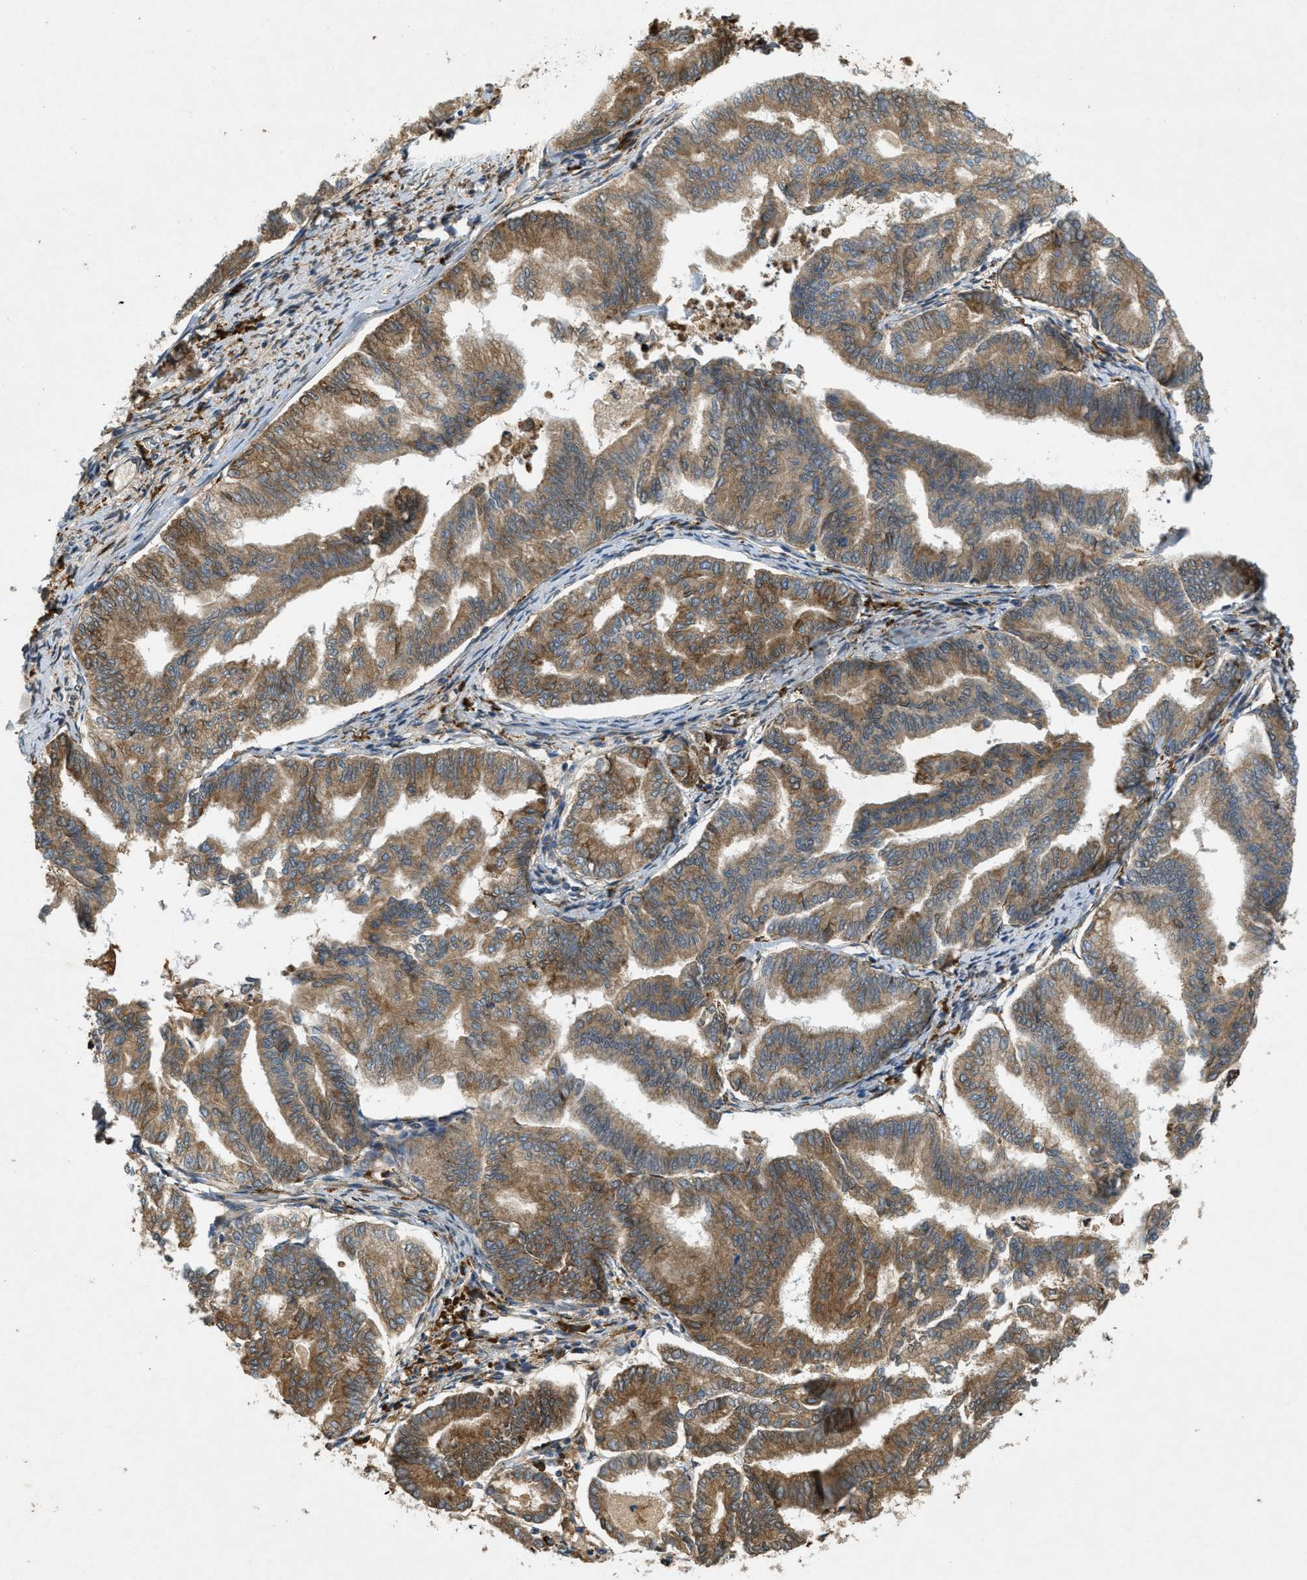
{"staining": {"intensity": "moderate", "quantity": ">75%", "location": "cytoplasmic/membranous"}, "tissue": "endometrial cancer", "cell_type": "Tumor cells", "image_type": "cancer", "snomed": [{"axis": "morphology", "description": "Adenocarcinoma, NOS"}, {"axis": "topography", "description": "Endometrium"}], "caption": "IHC (DAB) staining of endometrial cancer displays moderate cytoplasmic/membranous protein staining in approximately >75% of tumor cells.", "gene": "PCDH18", "patient": {"sex": "female", "age": 79}}